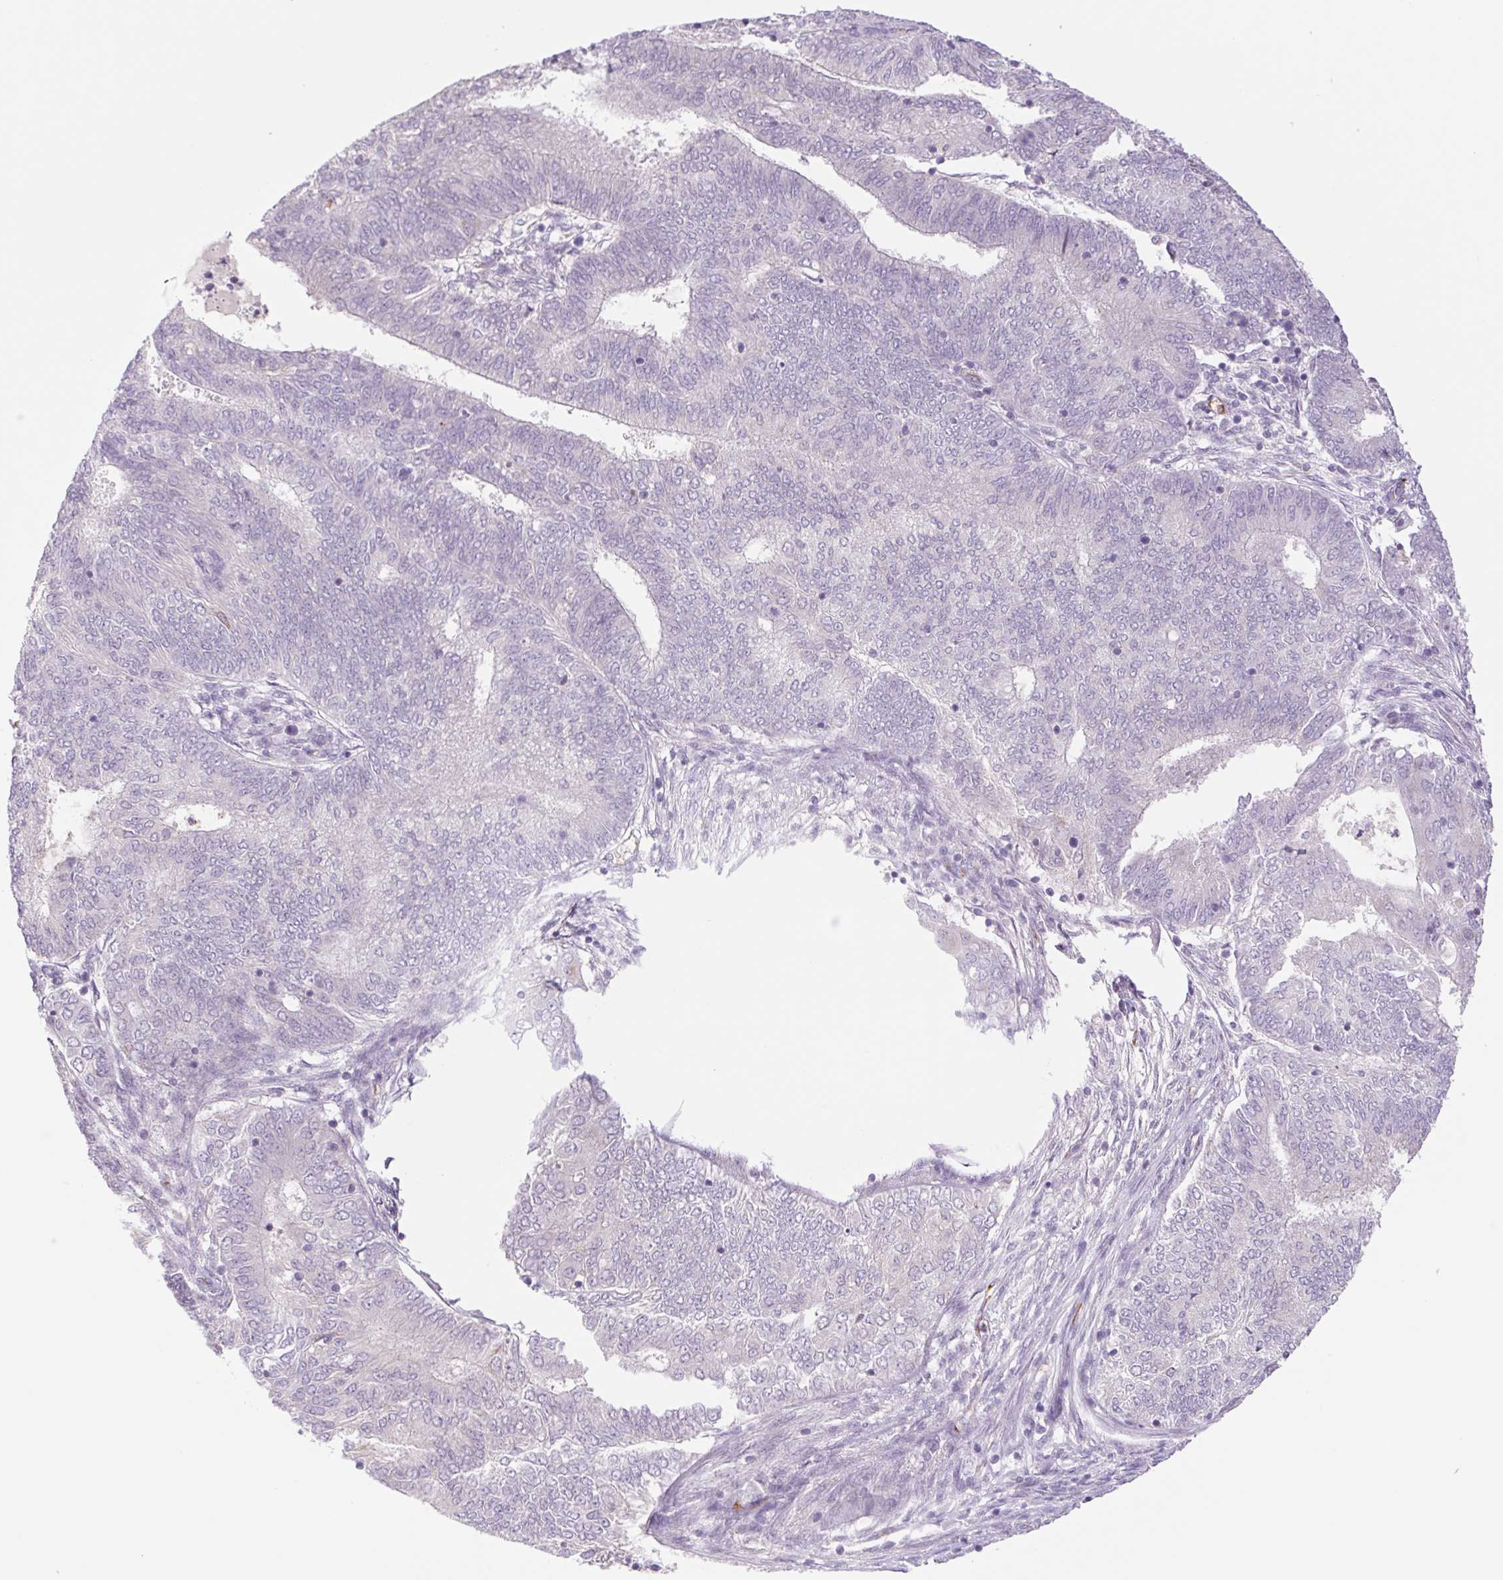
{"staining": {"intensity": "negative", "quantity": "none", "location": "none"}, "tissue": "endometrial cancer", "cell_type": "Tumor cells", "image_type": "cancer", "snomed": [{"axis": "morphology", "description": "Adenocarcinoma, NOS"}, {"axis": "topography", "description": "Endometrium"}], "caption": "A high-resolution histopathology image shows IHC staining of endometrial cancer (adenocarcinoma), which exhibits no significant positivity in tumor cells. The staining was performed using DAB to visualize the protein expression in brown, while the nuclei were stained in blue with hematoxylin (Magnification: 20x).", "gene": "IGFL3", "patient": {"sex": "female", "age": 62}}